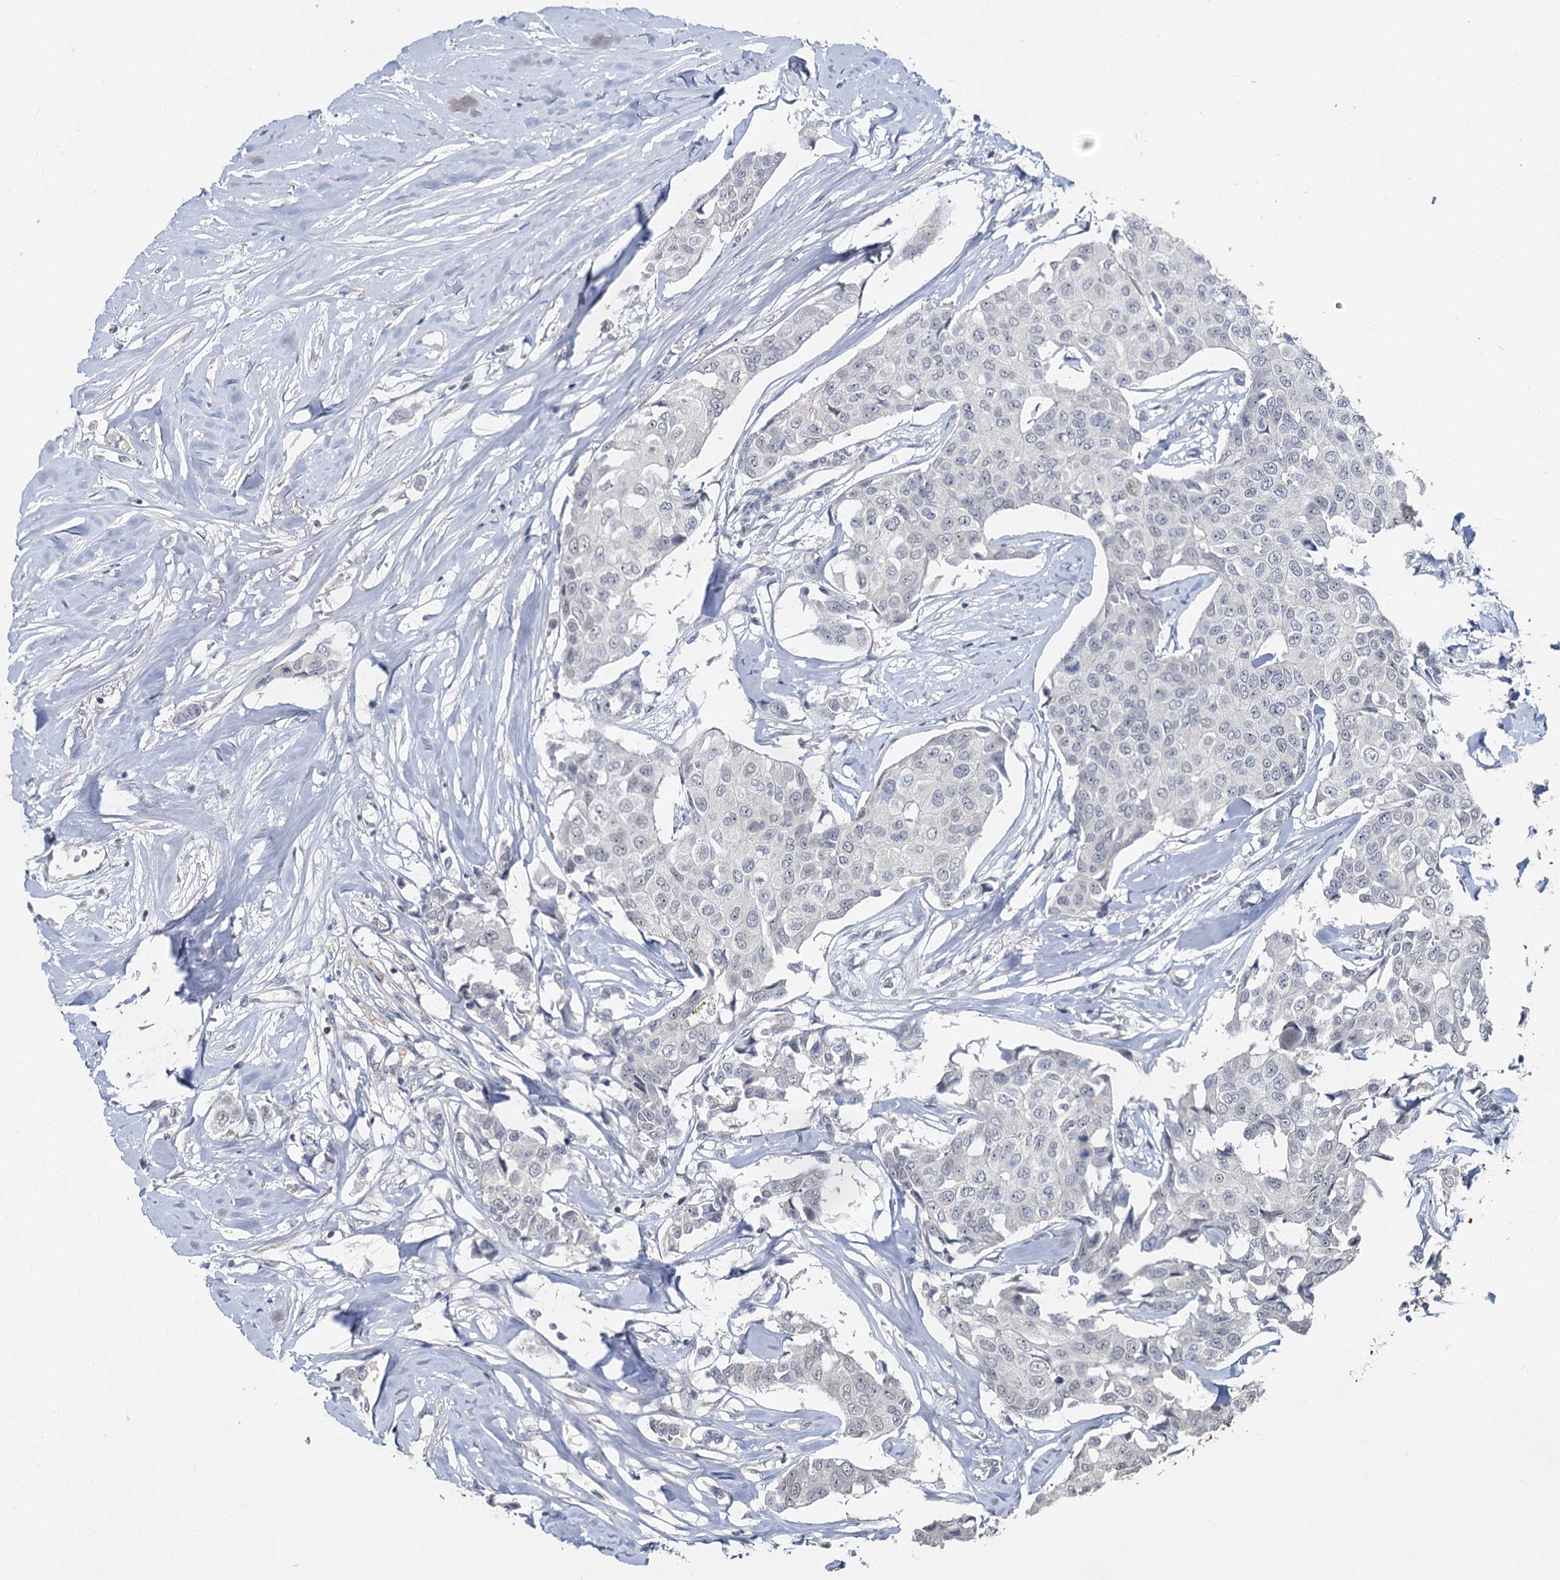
{"staining": {"intensity": "negative", "quantity": "none", "location": "none"}, "tissue": "breast cancer", "cell_type": "Tumor cells", "image_type": "cancer", "snomed": [{"axis": "morphology", "description": "Duct carcinoma"}, {"axis": "topography", "description": "Breast"}], "caption": "A high-resolution photomicrograph shows immunohistochemistry staining of breast cancer, which demonstrates no significant staining in tumor cells. (Brightfield microscopy of DAB (3,3'-diaminobenzidine) immunohistochemistry (IHC) at high magnification).", "gene": "MUCL1", "patient": {"sex": "female", "age": 80}}